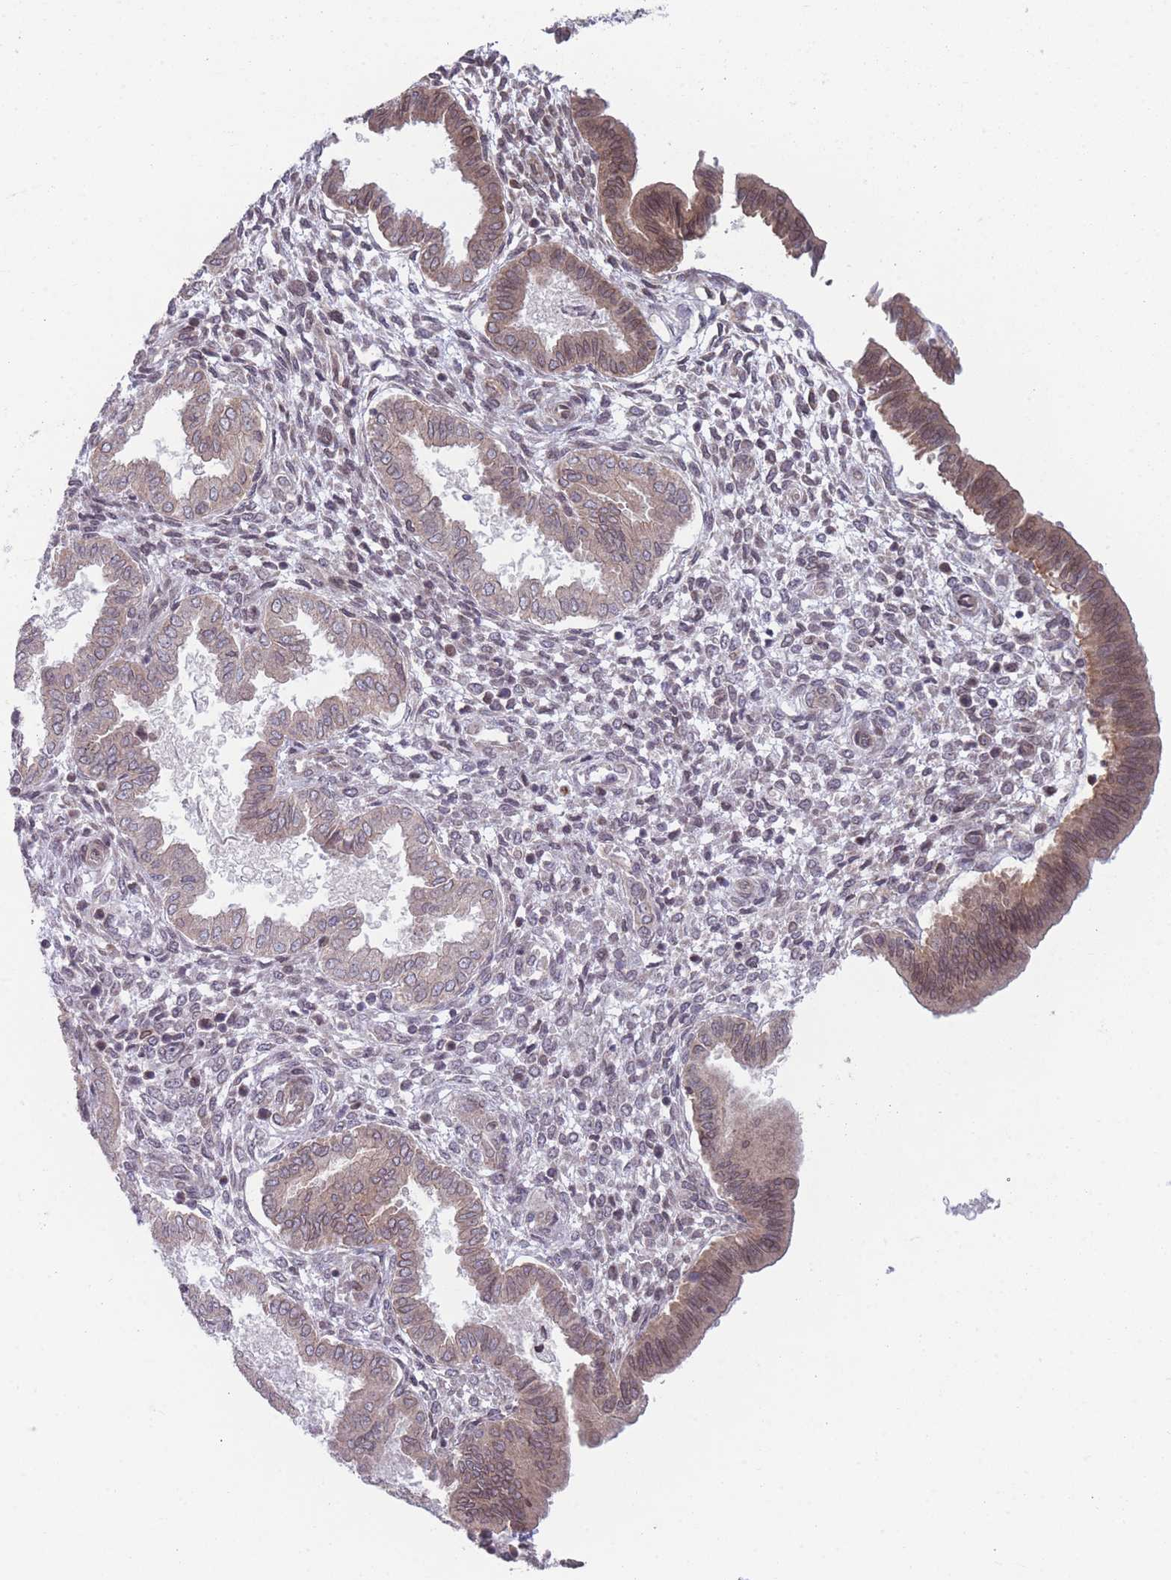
{"staining": {"intensity": "negative", "quantity": "none", "location": "none"}, "tissue": "endometrium", "cell_type": "Cells in endometrial stroma", "image_type": "normal", "snomed": [{"axis": "morphology", "description": "Normal tissue, NOS"}, {"axis": "topography", "description": "Endometrium"}], "caption": "An image of human endometrium is negative for staining in cells in endometrial stroma.", "gene": "VRK2", "patient": {"sex": "female", "age": 24}}